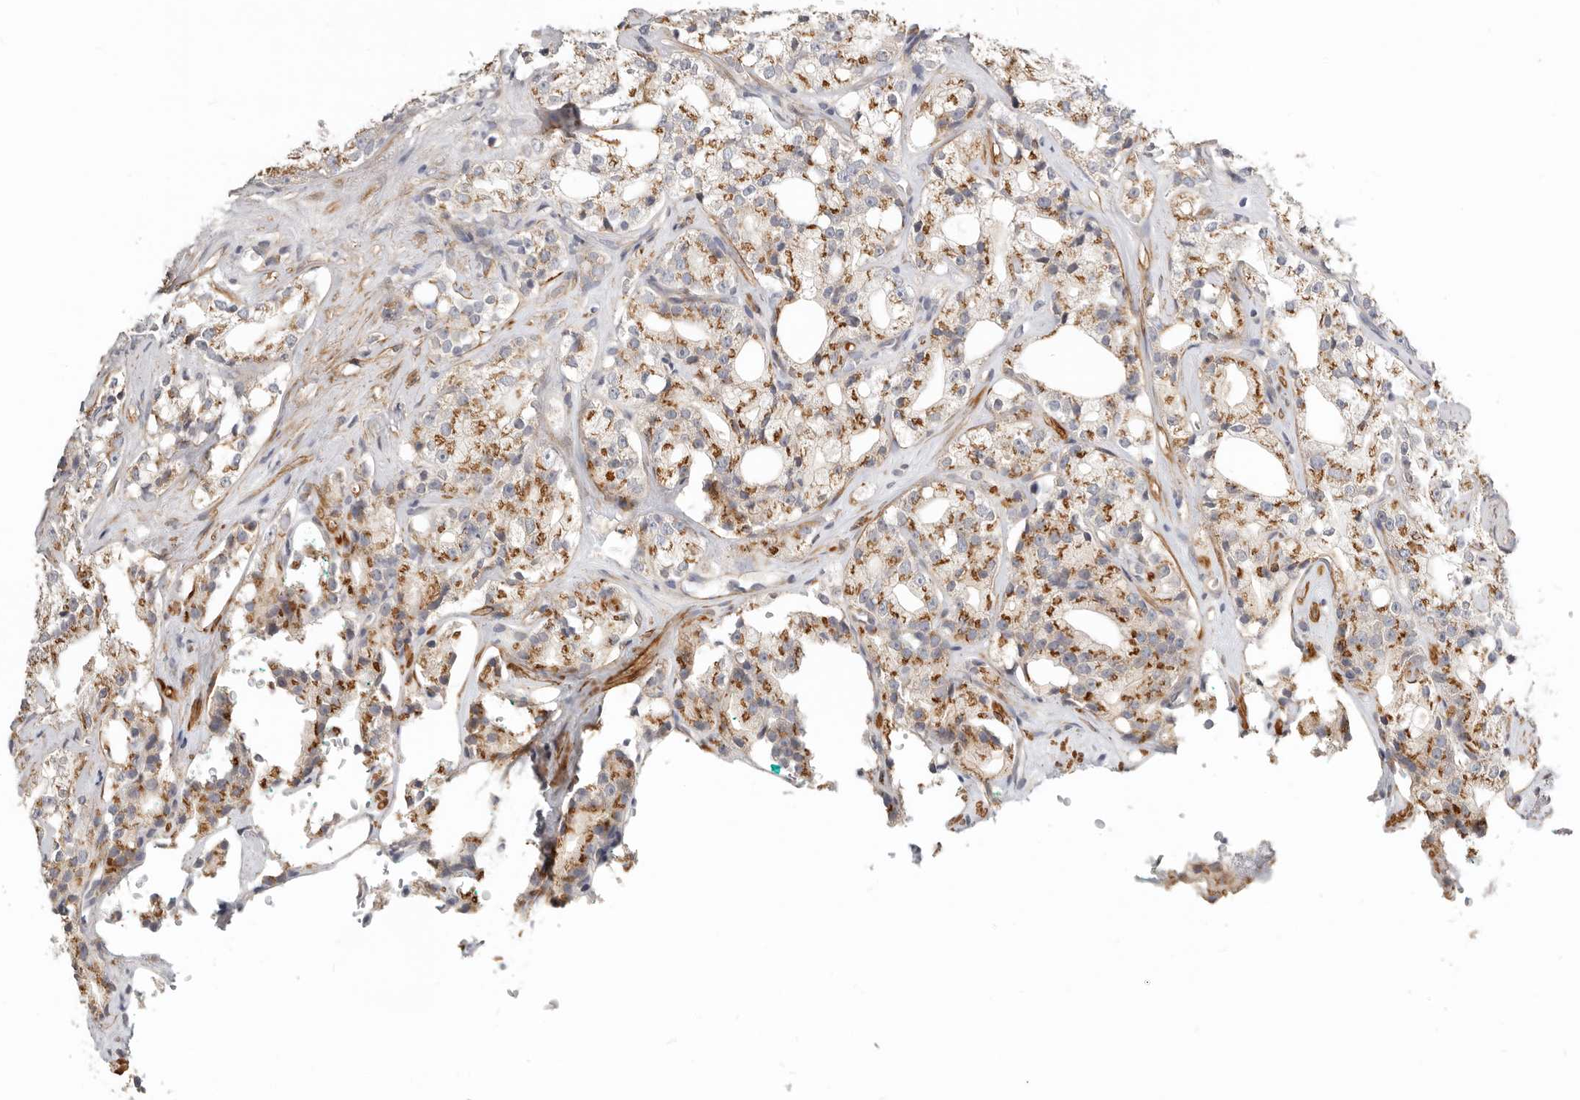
{"staining": {"intensity": "moderate", "quantity": "25%-75%", "location": "cytoplasmic/membranous"}, "tissue": "prostate cancer", "cell_type": "Tumor cells", "image_type": "cancer", "snomed": [{"axis": "morphology", "description": "Adenocarcinoma, High grade"}, {"axis": "topography", "description": "Prostate"}], "caption": "IHC staining of prostate cancer (adenocarcinoma (high-grade)), which displays medium levels of moderate cytoplasmic/membranous positivity in approximately 25%-75% of tumor cells indicating moderate cytoplasmic/membranous protein staining. The staining was performed using DAB (brown) for protein detection and nuclei were counterstained in hematoxylin (blue).", "gene": "RABAC1", "patient": {"sex": "male", "age": 64}}